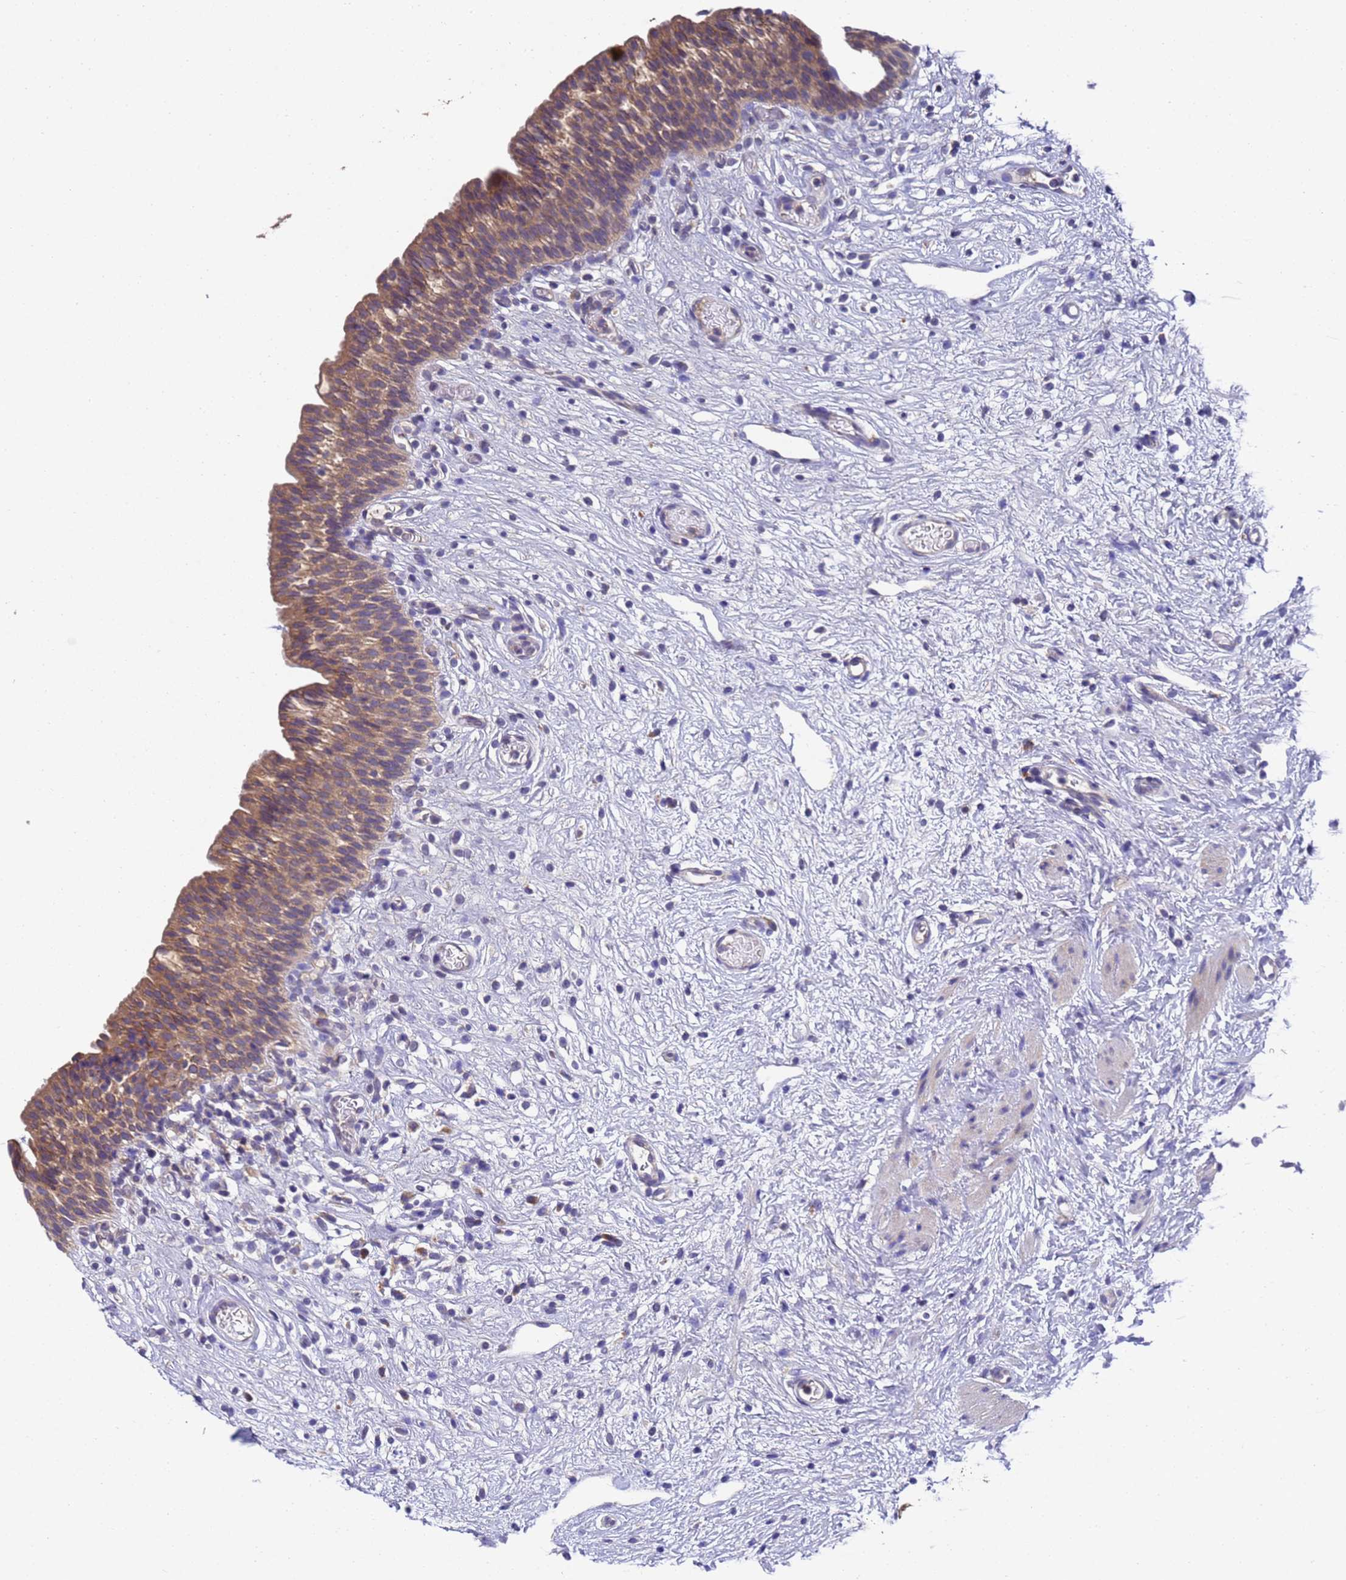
{"staining": {"intensity": "moderate", "quantity": ">75%", "location": "cytoplasmic/membranous"}, "tissue": "urinary bladder", "cell_type": "Urothelial cells", "image_type": "normal", "snomed": [{"axis": "morphology", "description": "Transitional cell carcinoma in-situ"}, {"axis": "topography", "description": "Urinary bladder"}], "caption": "IHC (DAB) staining of unremarkable human urinary bladder exhibits moderate cytoplasmic/membranous protein positivity in approximately >75% of urothelial cells.", "gene": "DCAF12L1", "patient": {"sex": "male", "age": 74}}